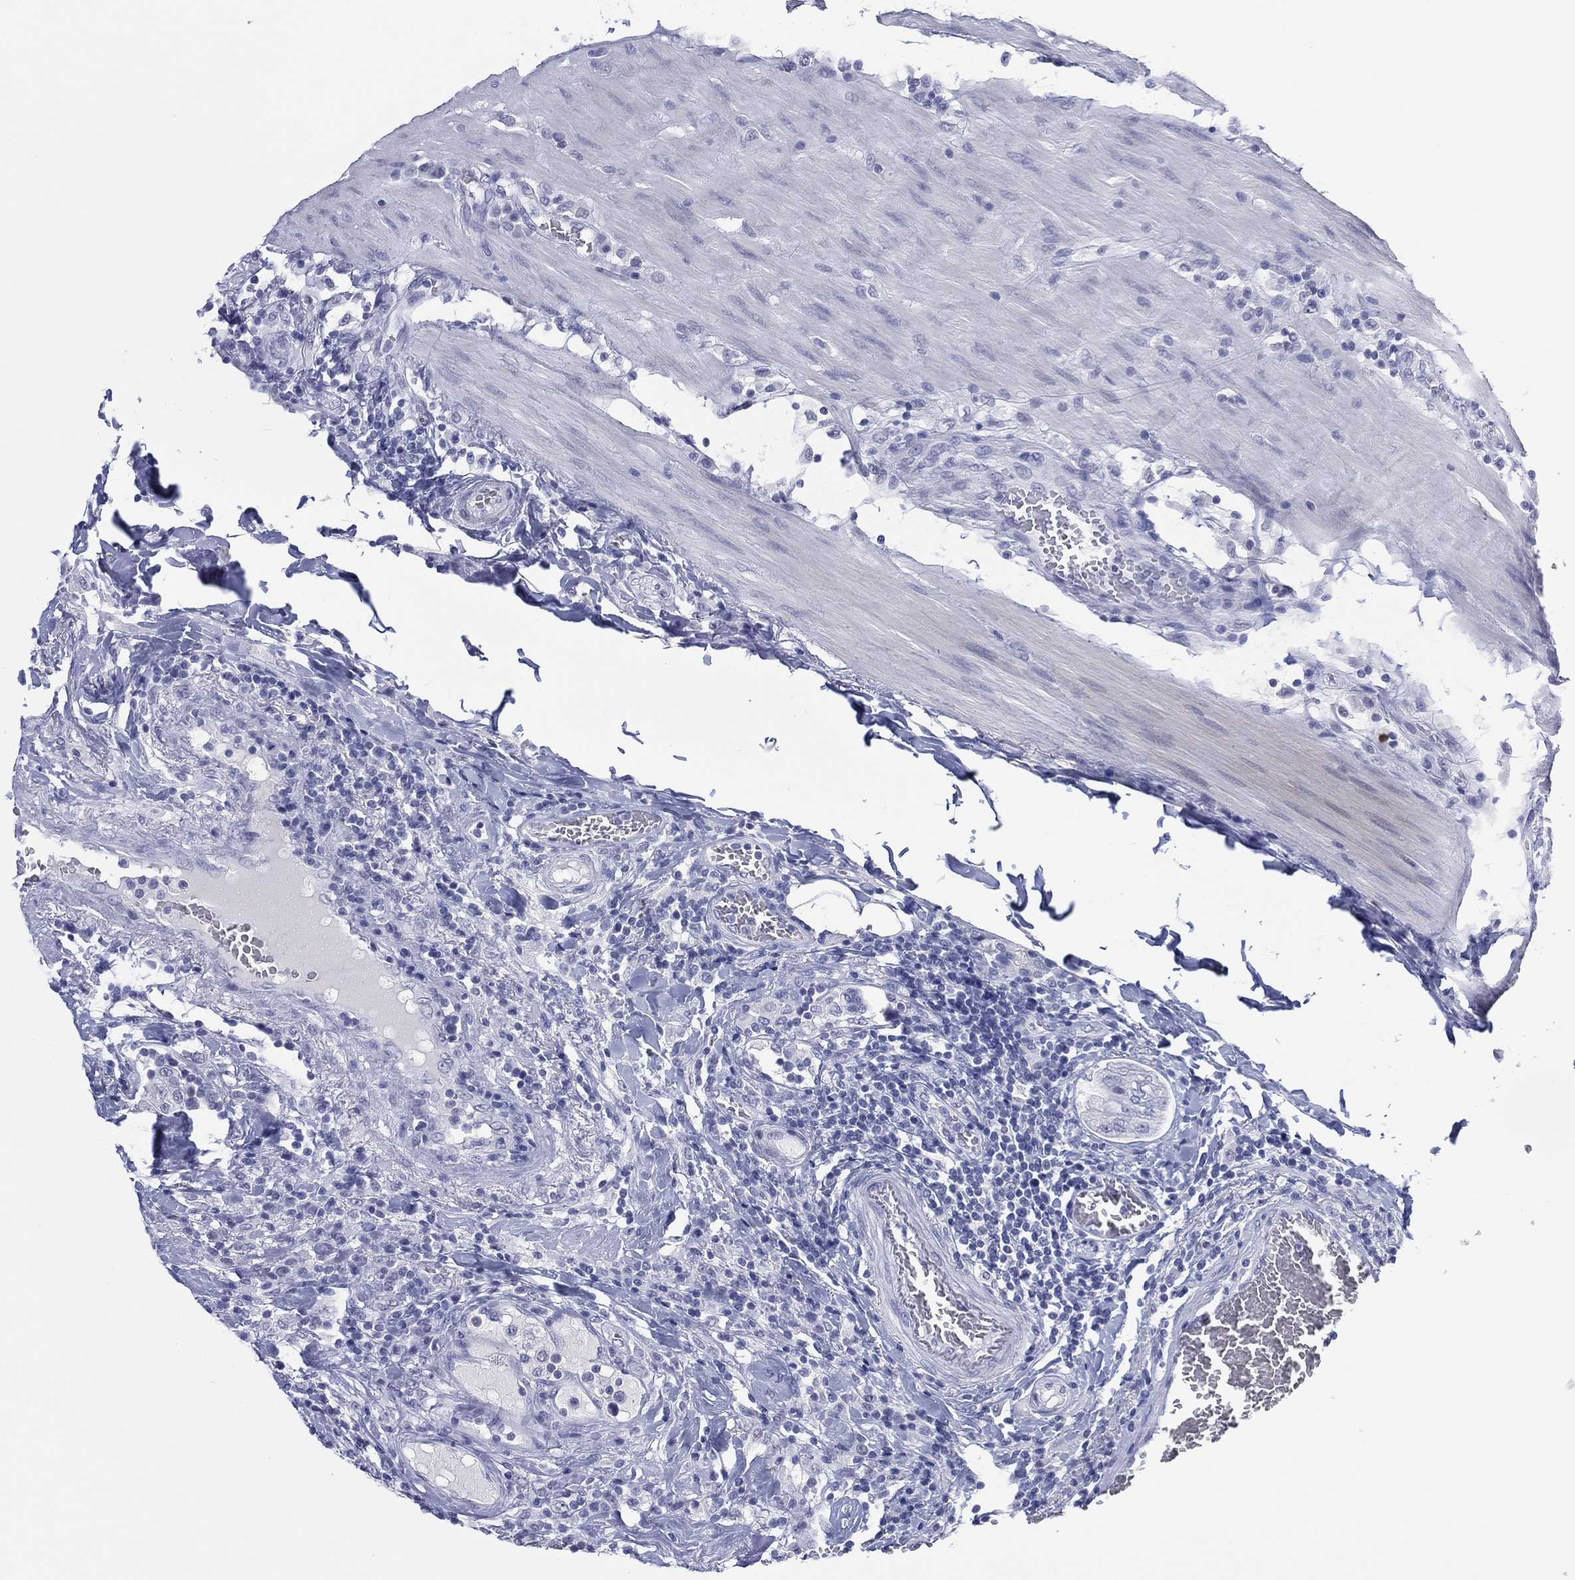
{"staining": {"intensity": "negative", "quantity": "none", "location": "none"}, "tissue": "colorectal cancer", "cell_type": "Tumor cells", "image_type": "cancer", "snomed": [{"axis": "morphology", "description": "Adenocarcinoma, NOS"}, {"axis": "topography", "description": "Colon"}], "caption": "Immunohistochemistry (IHC) of colorectal cancer shows no expression in tumor cells.", "gene": "UTF1", "patient": {"sex": "female", "age": 48}}